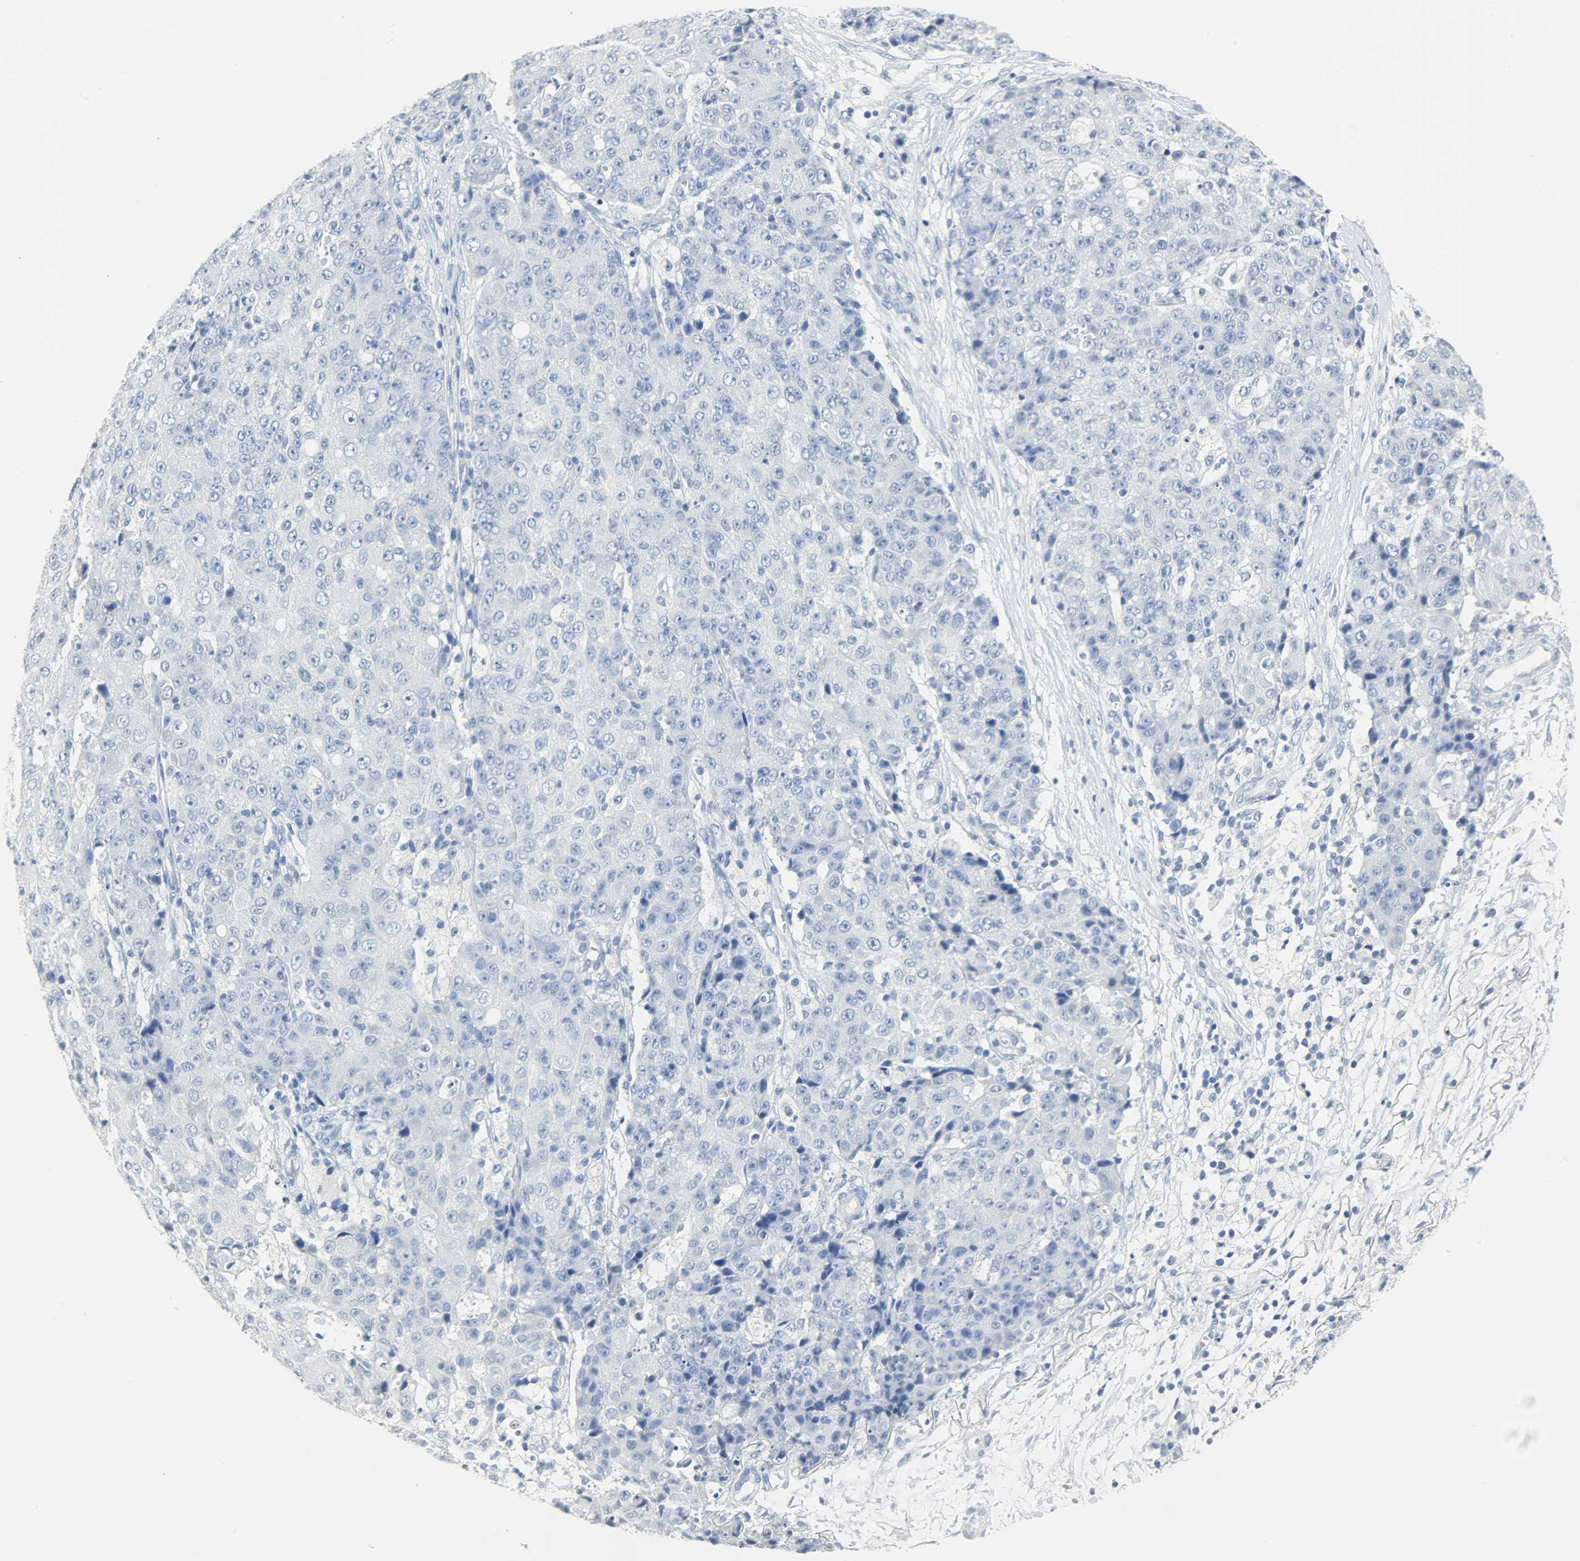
{"staining": {"intensity": "negative", "quantity": "none", "location": "none"}, "tissue": "ovarian cancer", "cell_type": "Tumor cells", "image_type": "cancer", "snomed": [{"axis": "morphology", "description": "Carcinoma, endometroid"}, {"axis": "topography", "description": "Ovary"}], "caption": "Micrograph shows no significant protein expression in tumor cells of ovarian cancer. (DAB (3,3'-diaminobenzidine) immunohistochemistry with hematoxylin counter stain).", "gene": "CA3", "patient": {"sex": "female", "age": 42}}